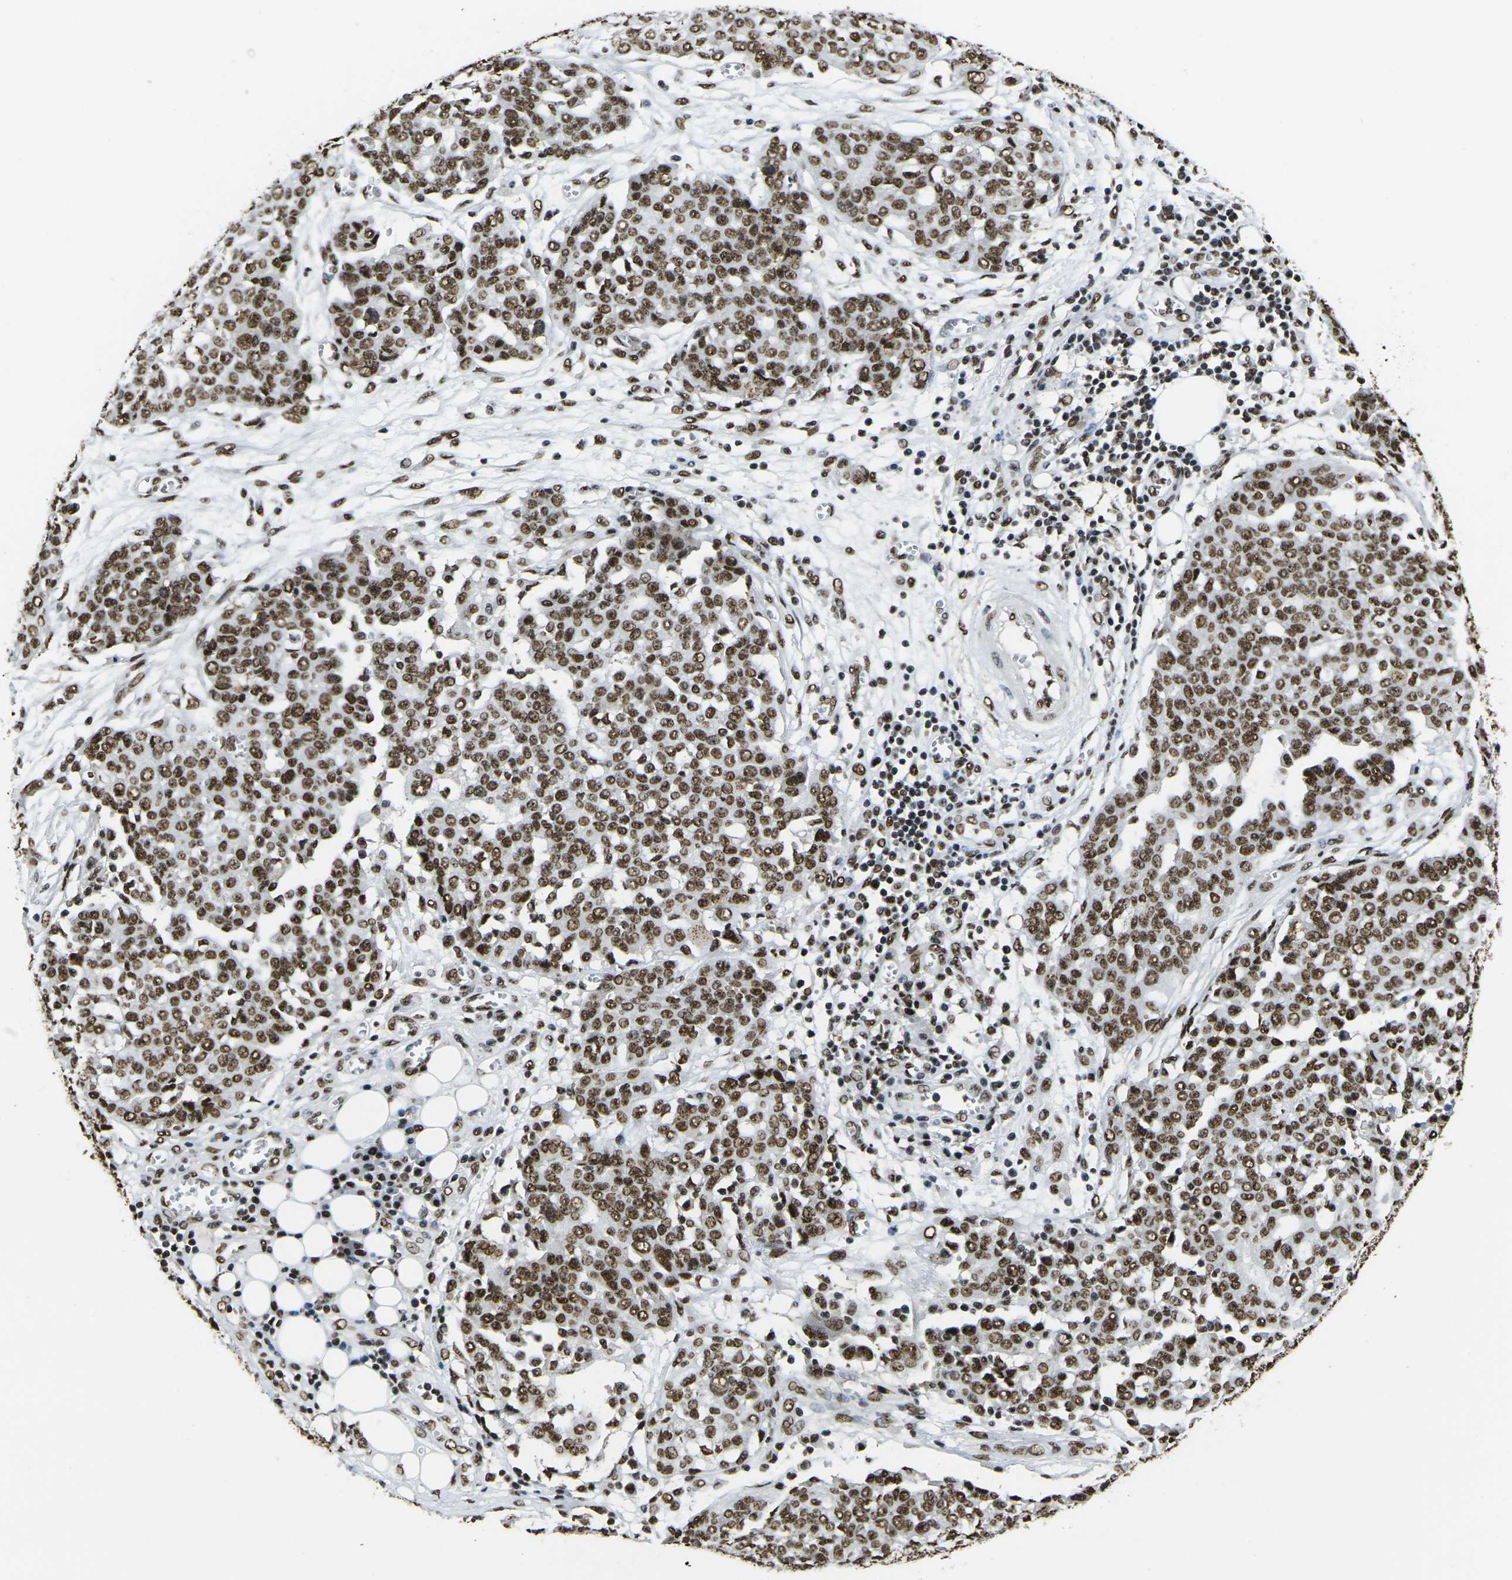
{"staining": {"intensity": "strong", "quantity": ">75%", "location": "nuclear"}, "tissue": "ovarian cancer", "cell_type": "Tumor cells", "image_type": "cancer", "snomed": [{"axis": "morphology", "description": "Cystadenocarcinoma, serous, NOS"}, {"axis": "topography", "description": "Soft tissue"}, {"axis": "topography", "description": "Ovary"}], "caption": "A micrograph of human ovarian serous cystadenocarcinoma stained for a protein exhibits strong nuclear brown staining in tumor cells.", "gene": "SMARCC1", "patient": {"sex": "female", "age": 57}}